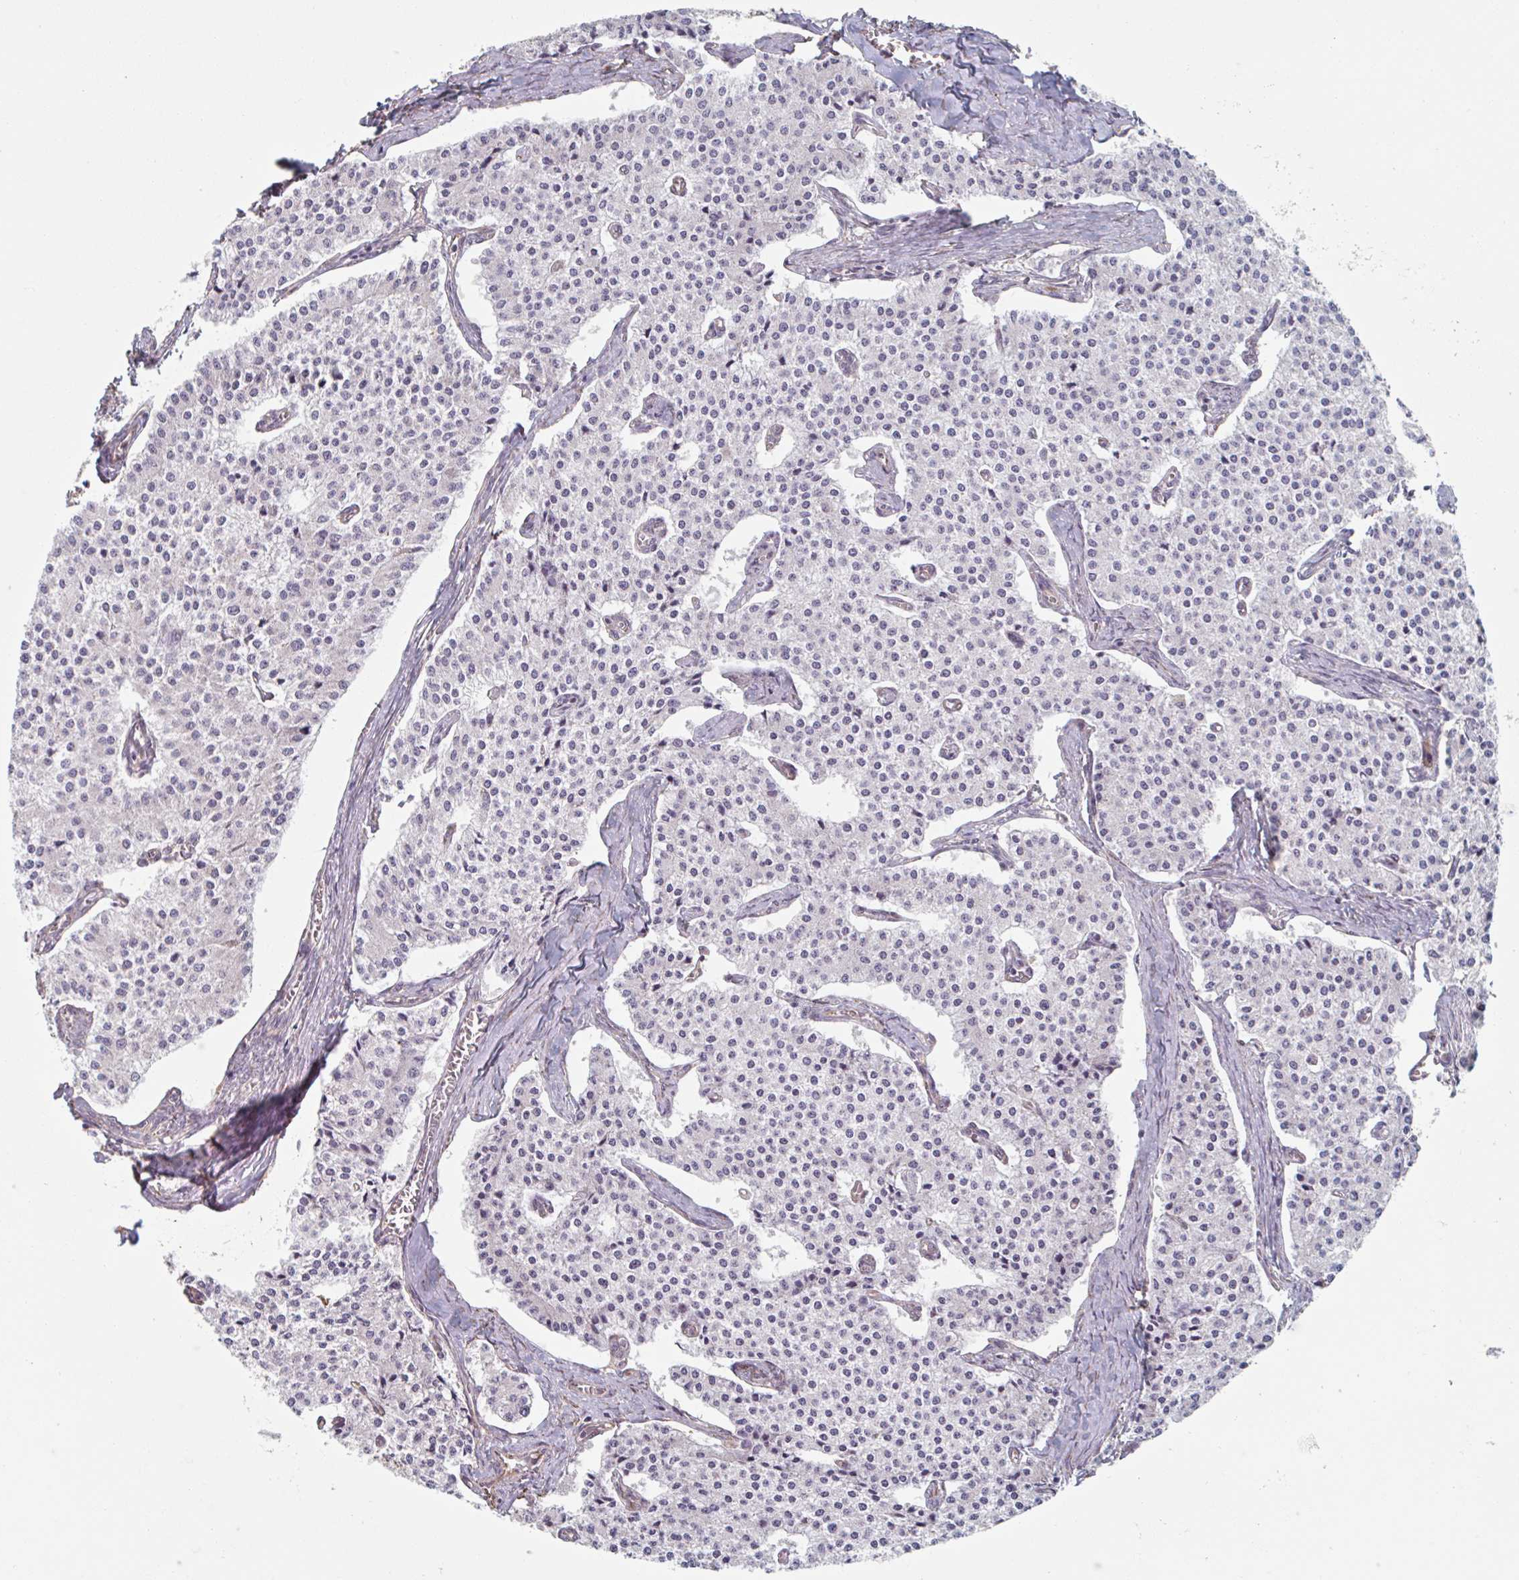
{"staining": {"intensity": "negative", "quantity": "none", "location": "none"}, "tissue": "carcinoid", "cell_type": "Tumor cells", "image_type": "cancer", "snomed": [{"axis": "morphology", "description": "Carcinoid, malignant, NOS"}, {"axis": "topography", "description": "Colon"}], "caption": "Malignant carcinoid was stained to show a protein in brown. There is no significant expression in tumor cells. The staining is performed using DAB (3,3'-diaminobenzidine) brown chromogen with nuclei counter-stained in using hematoxylin.", "gene": "RAB5IF", "patient": {"sex": "female", "age": 52}}